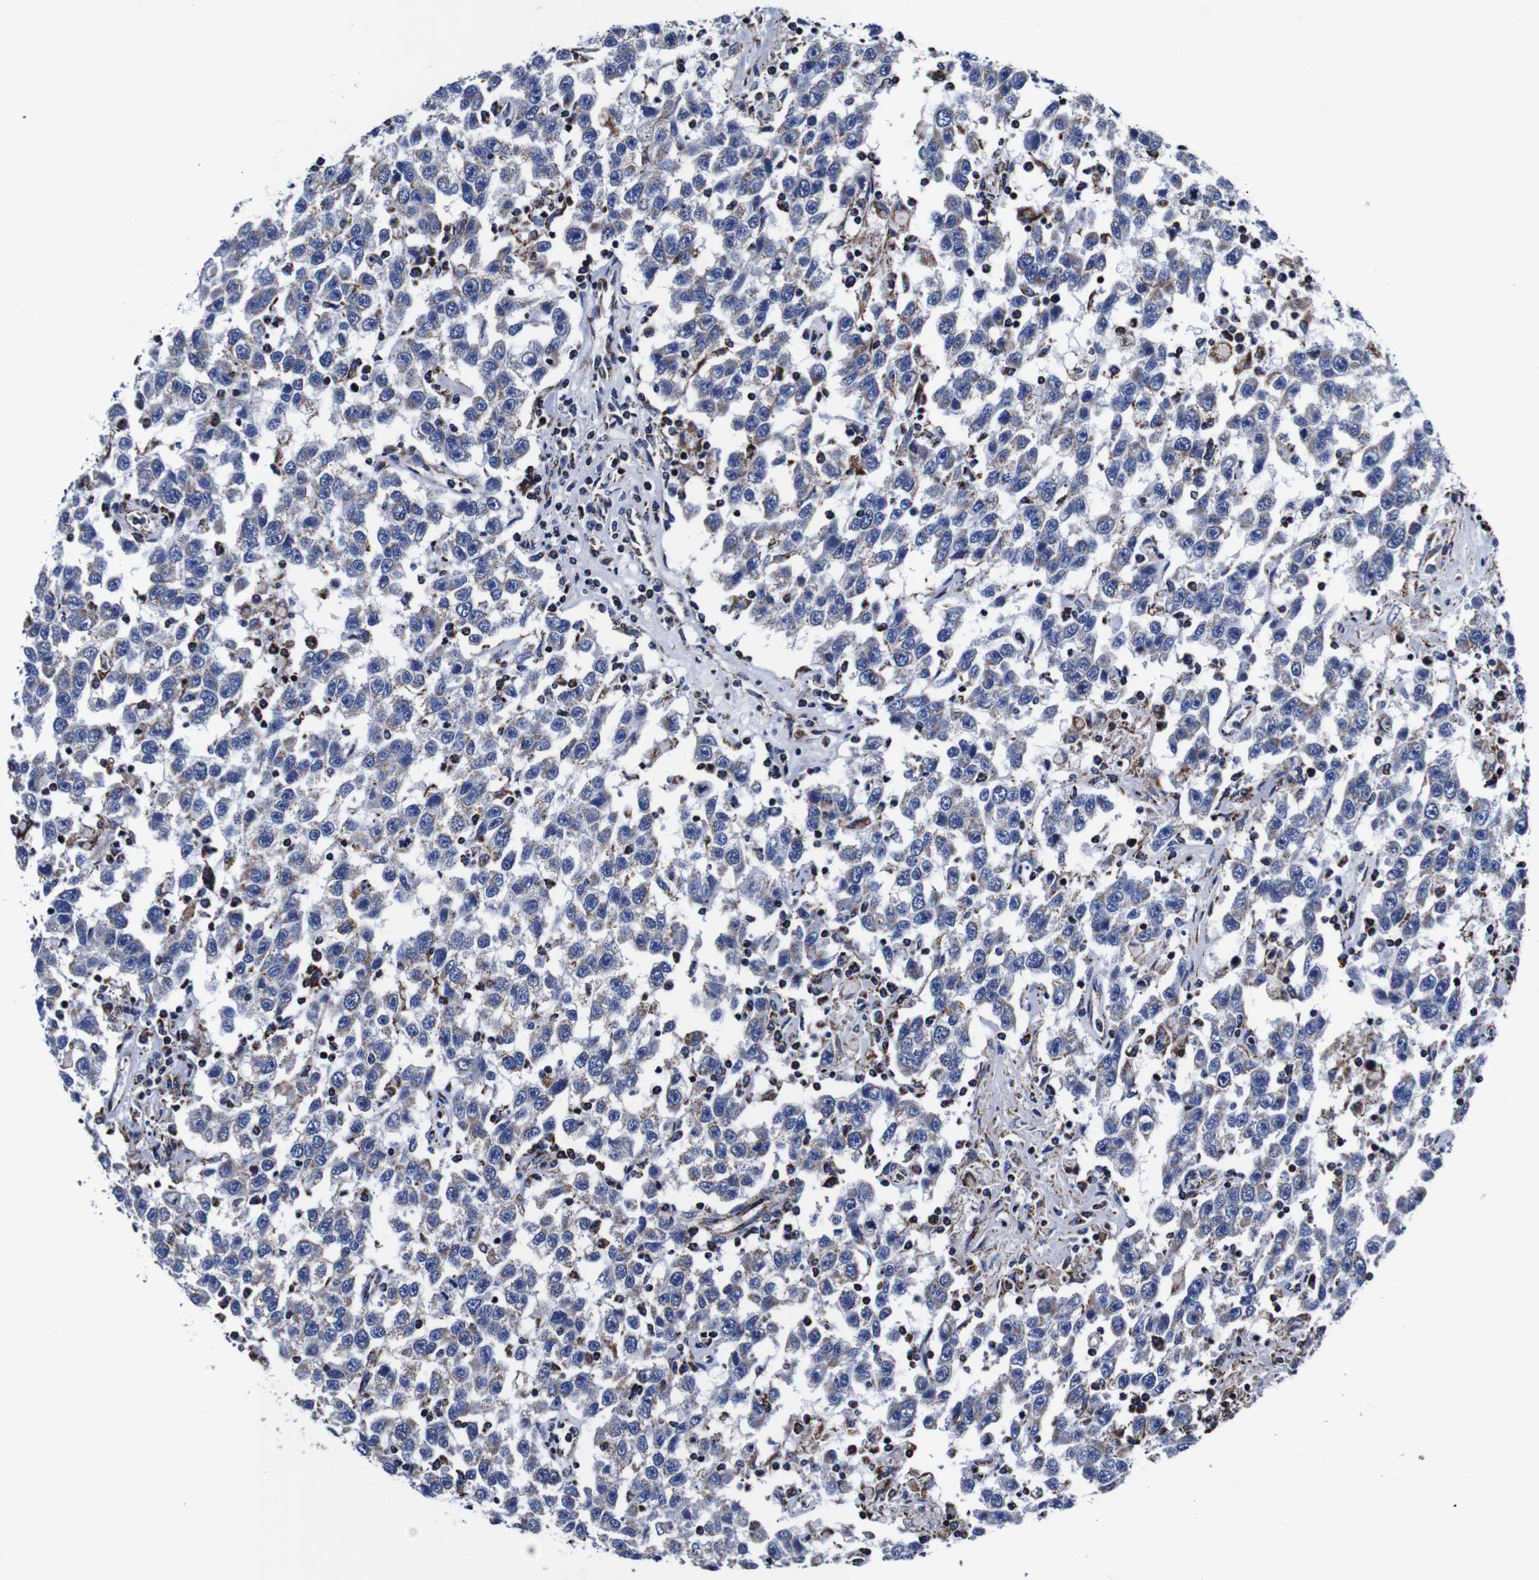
{"staining": {"intensity": "negative", "quantity": "none", "location": "none"}, "tissue": "testis cancer", "cell_type": "Tumor cells", "image_type": "cancer", "snomed": [{"axis": "morphology", "description": "Seminoma, NOS"}, {"axis": "topography", "description": "Testis"}], "caption": "Immunohistochemical staining of testis cancer reveals no significant expression in tumor cells.", "gene": "FKBP9", "patient": {"sex": "male", "age": 41}}